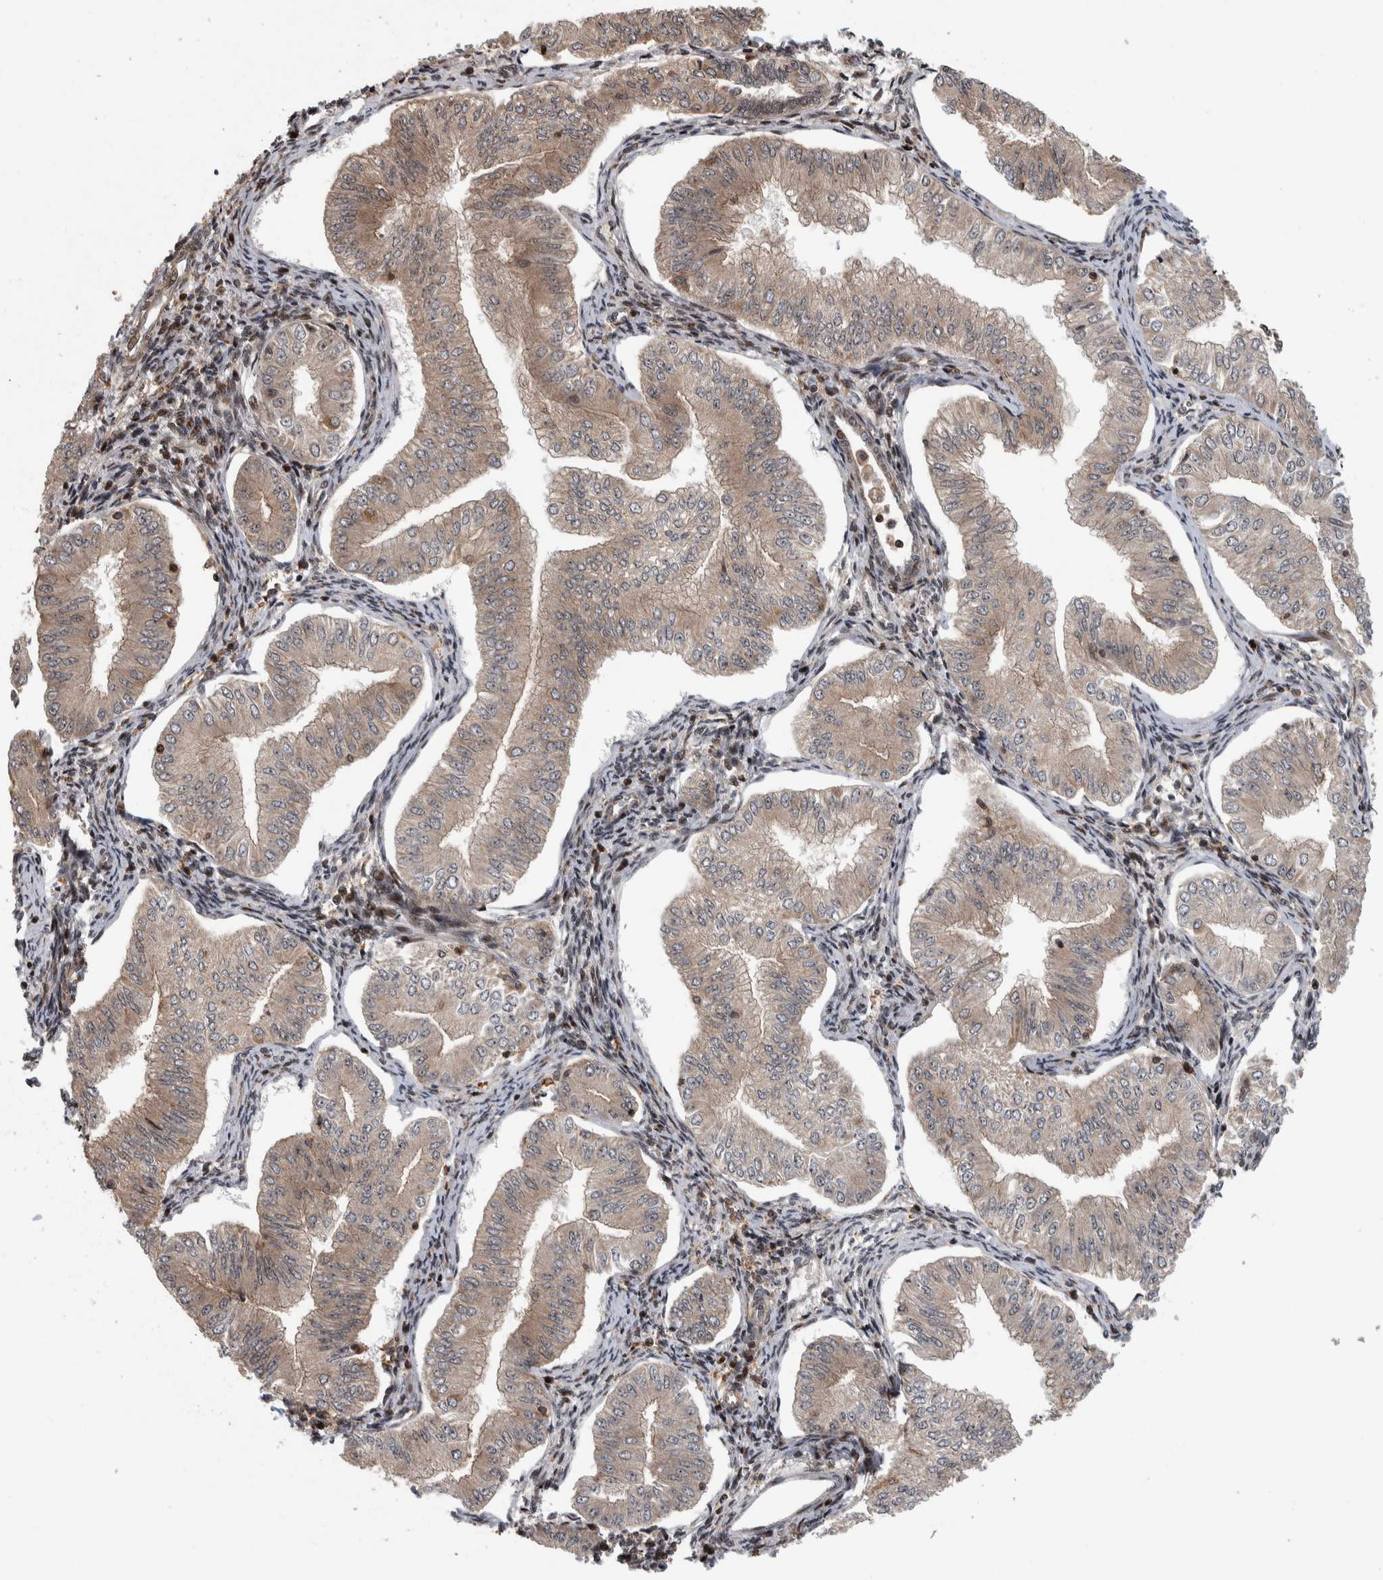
{"staining": {"intensity": "weak", "quantity": ">75%", "location": "cytoplasmic/membranous"}, "tissue": "endometrial cancer", "cell_type": "Tumor cells", "image_type": "cancer", "snomed": [{"axis": "morphology", "description": "Normal tissue, NOS"}, {"axis": "morphology", "description": "Adenocarcinoma, NOS"}, {"axis": "topography", "description": "Endometrium"}], "caption": "Immunohistochemistry (IHC) of human adenocarcinoma (endometrial) displays low levels of weak cytoplasmic/membranous positivity in approximately >75% of tumor cells.", "gene": "ARFGEF1", "patient": {"sex": "female", "age": 53}}